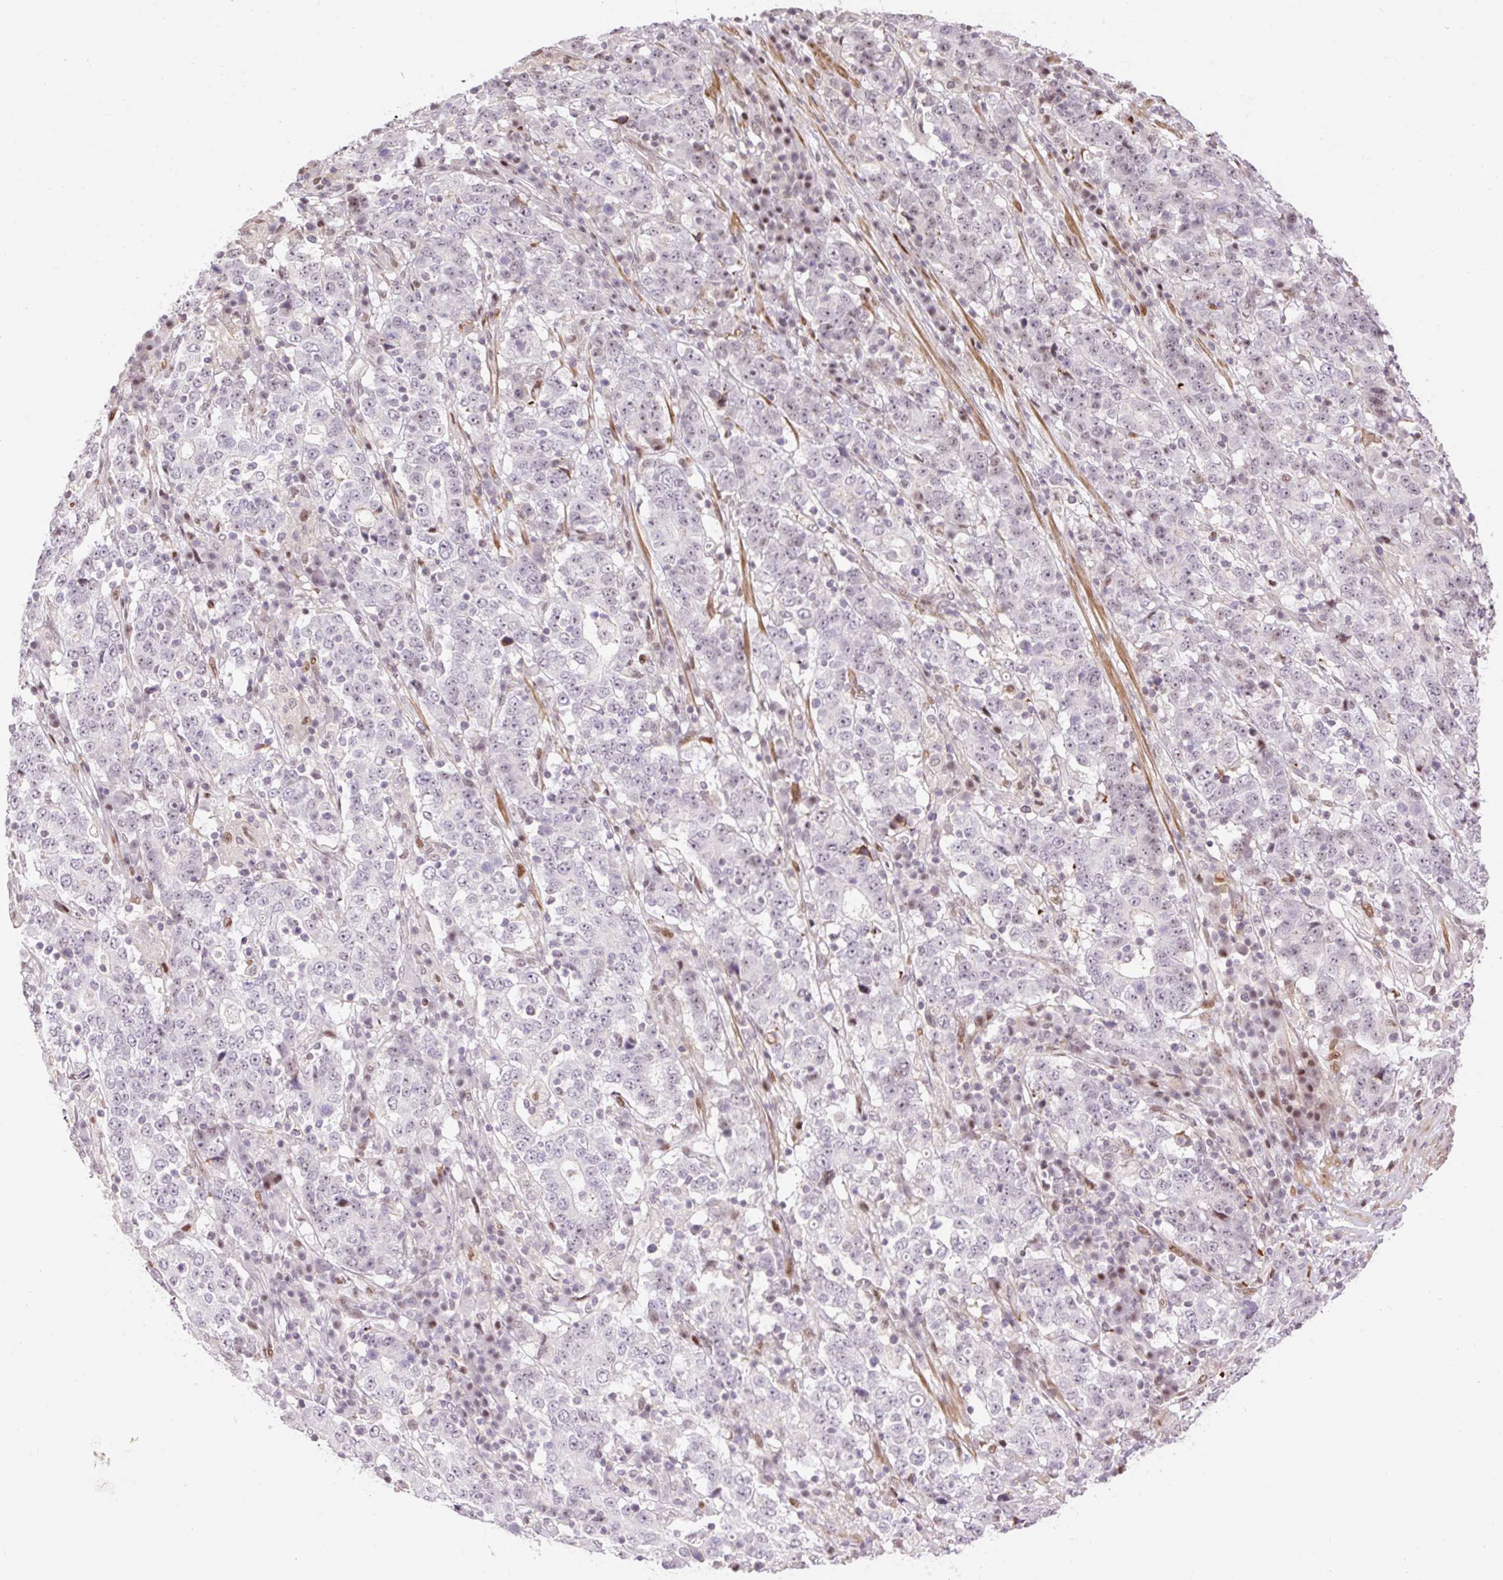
{"staining": {"intensity": "negative", "quantity": "none", "location": "none"}, "tissue": "stomach cancer", "cell_type": "Tumor cells", "image_type": "cancer", "snomed": [{"axis": "morphology", "description": "Adenocarcinoma, NOS"}, {"axis": "topography", "description": "Stomach"}], "caption": "An image of human adenocarcinoma (stomach) is negative for staining in tumor cells. (Immunohistochemistry, brightfield microscopy, high magnification).", "gene": "RIPPLY3", "patient": {"sex": "male", "age": 59}}